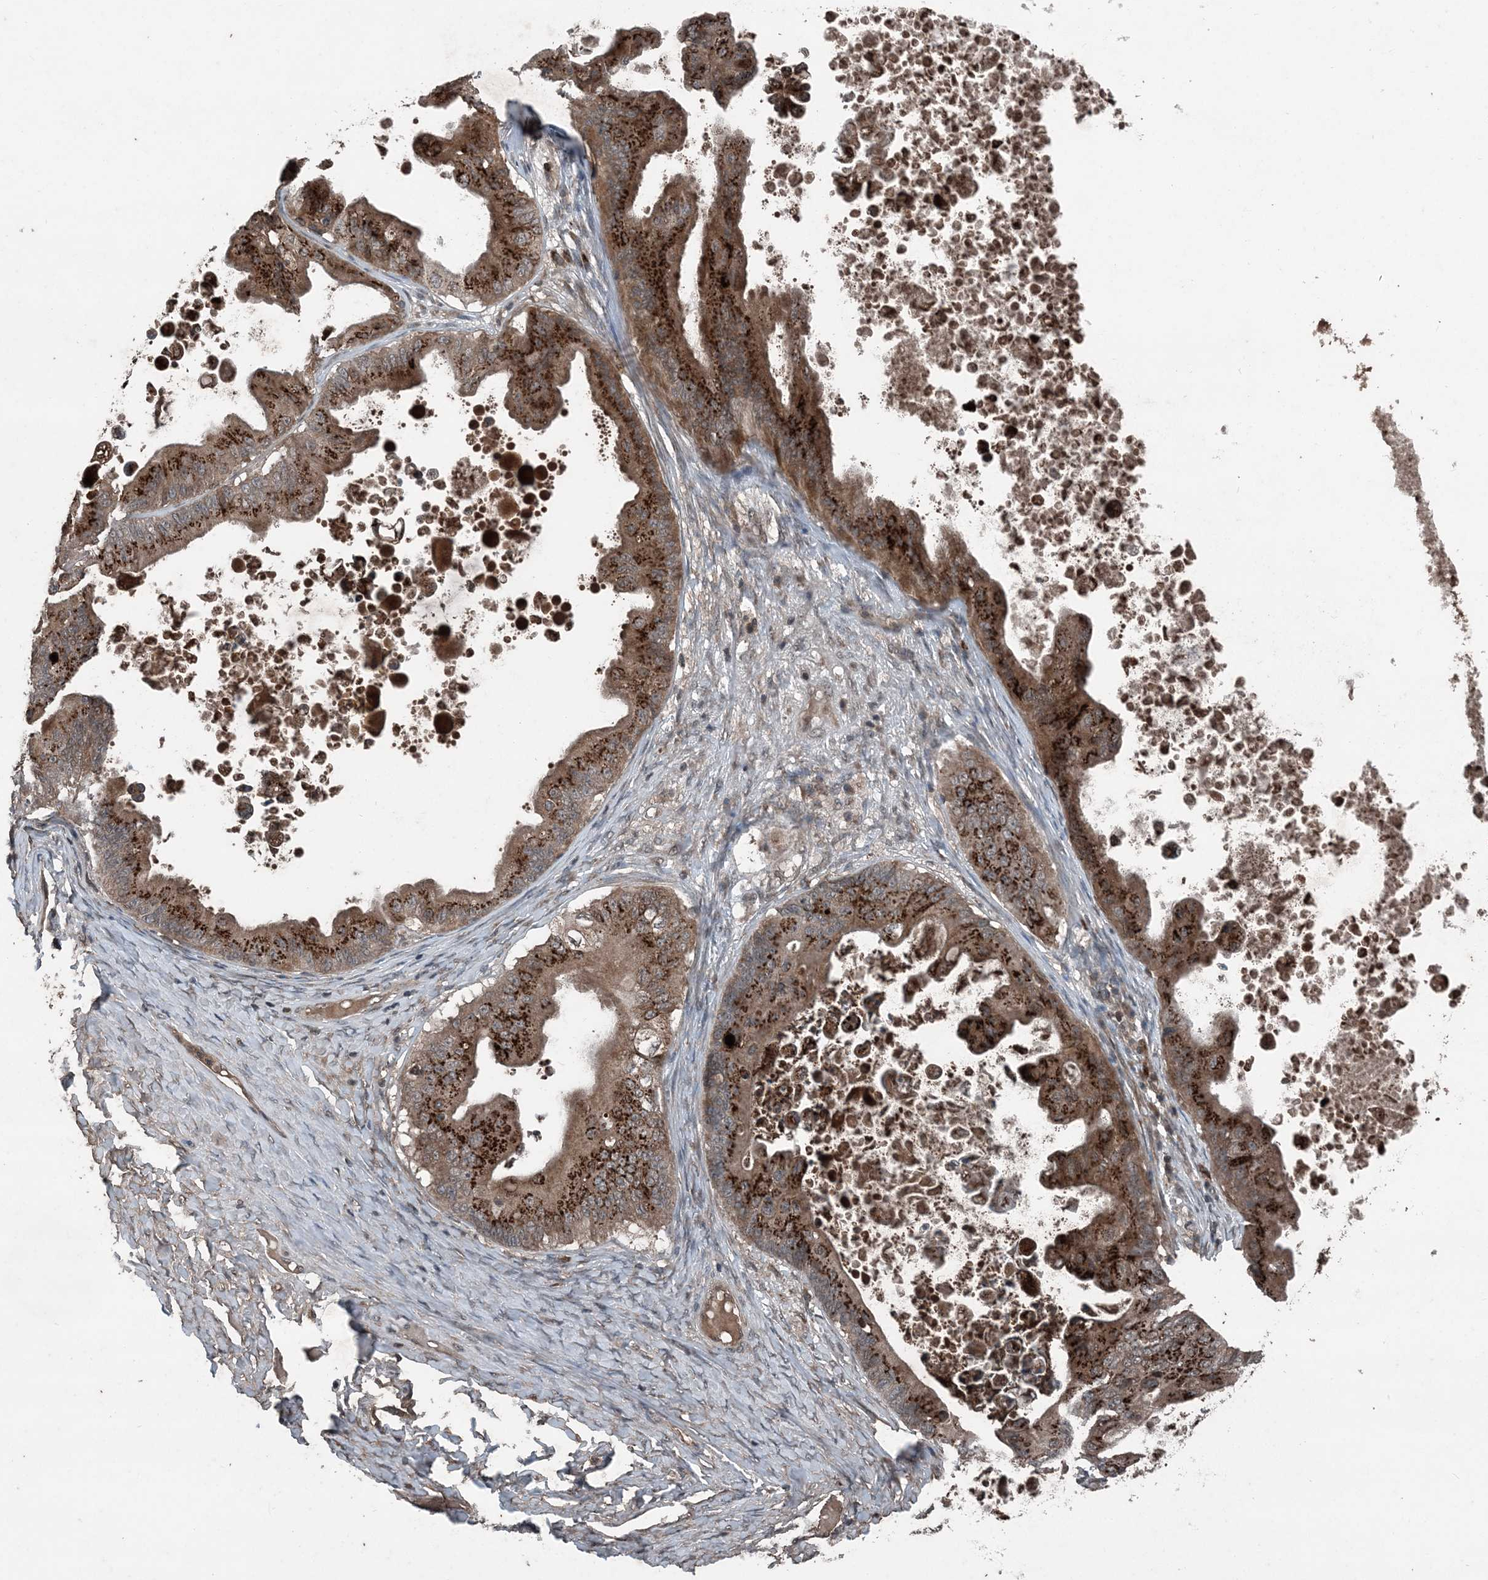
{"staining": {"intensity": "strong", "quantity": ">75%", "location": "cytoplasmic/membranous"}, "tissue": "ovarian cancer", "cell_type": "Tumor cells", "image_type": "cancer", "snomed": [{"axis": "morphology", "description": "Cystadenocarcinoma, mucinous, NOS"}, {"axis": "topography", "description": "Ovary"}], "caption": "Ovarian cancer was stained to show a protein in brown. There is high levels of strong cytoplasmic/membranous staining in approximately >75% of tumor cells.", "gene": "CFL1", "patient": {"sex": "female", "age": 37}}